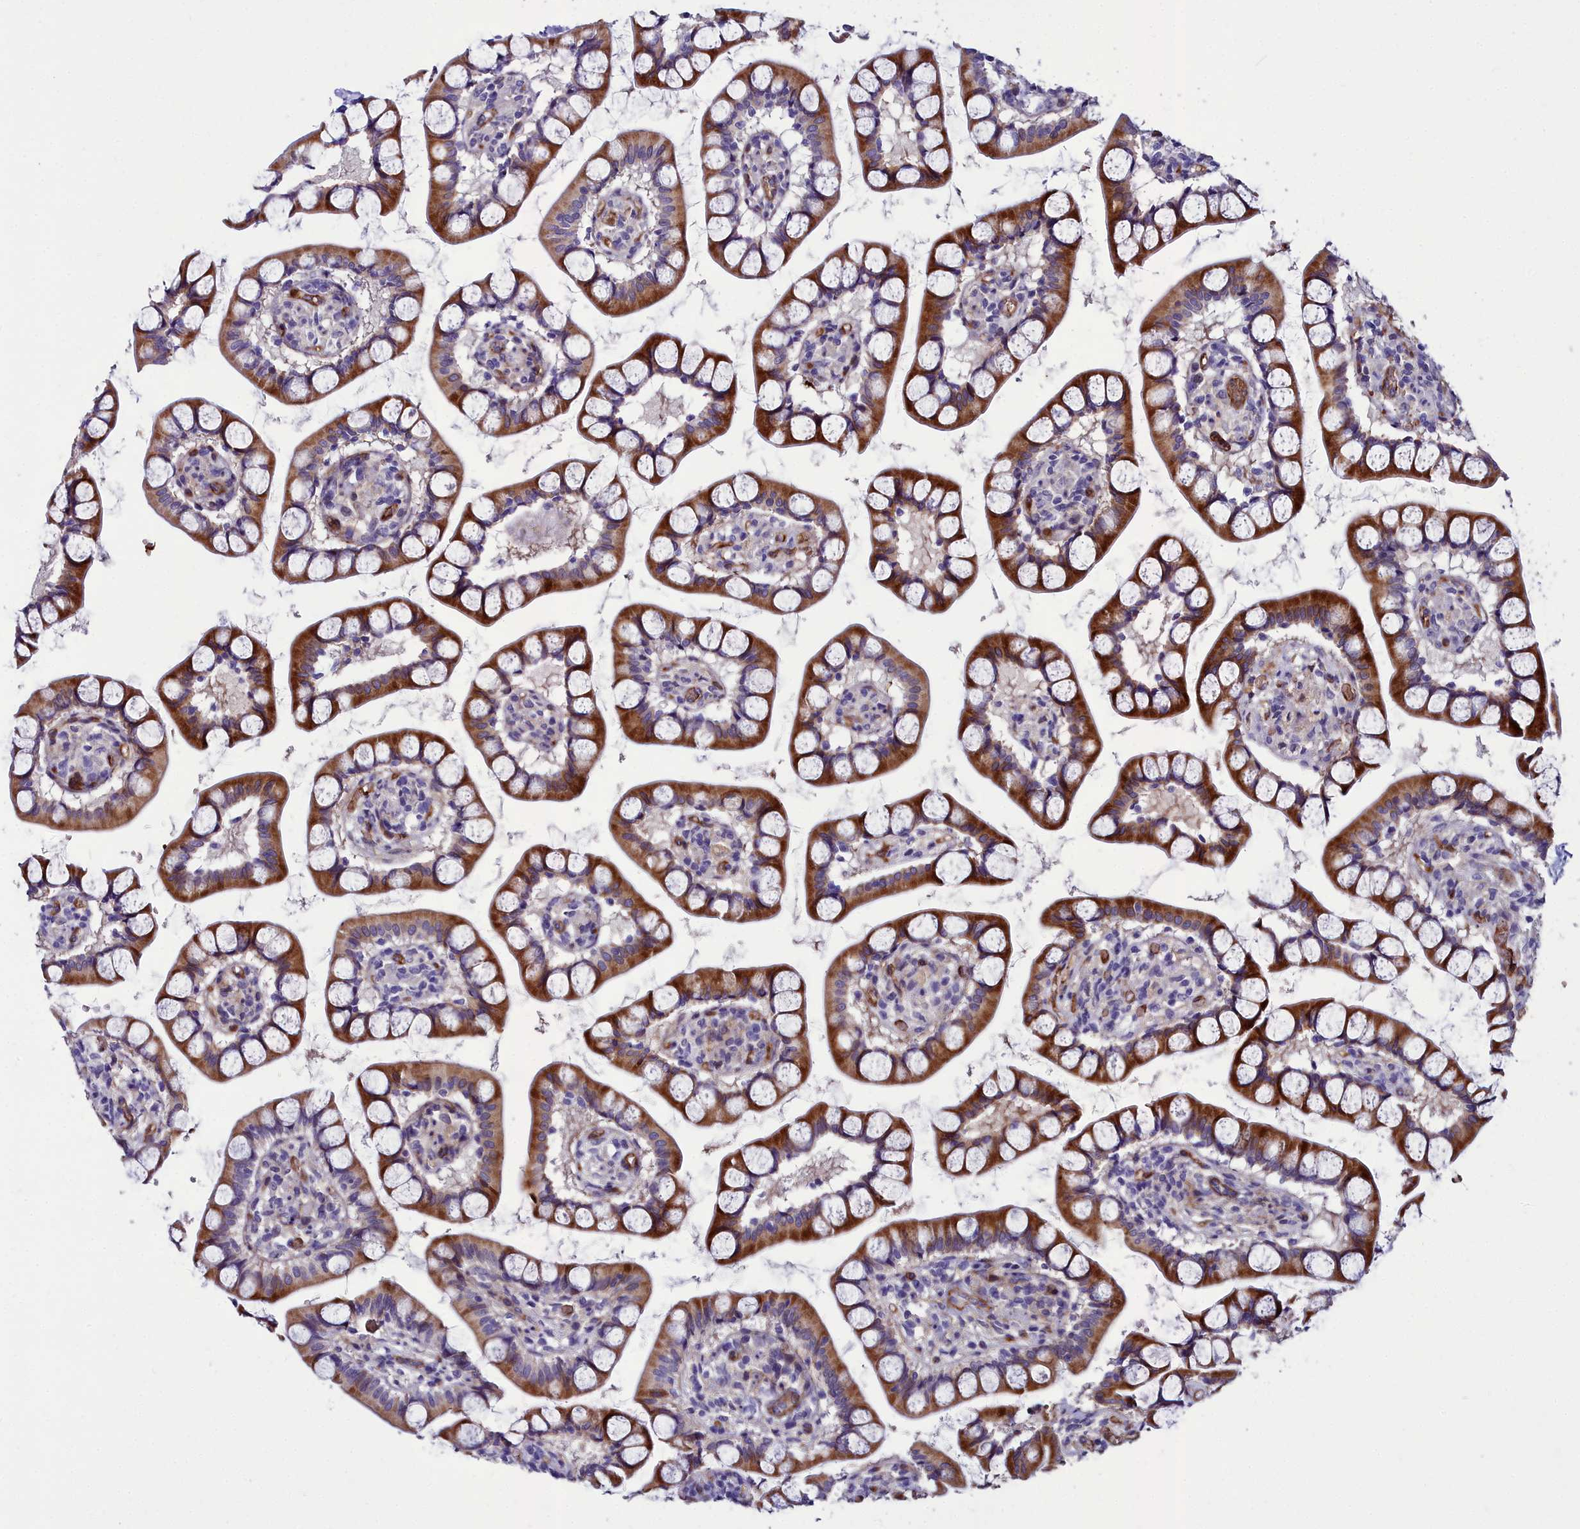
{"staining": {"intensity": "moderate", "quantity": ">75%", "location": "cytoplasmic/membranous"}, "tissue": "small intestine", "cell_type": "Glandular cells", "image_type": "normal", "snomed": [{"axis": "morphology", "description": "Normal tissue, NOS"}, {"axis": "topography", "description": "Small intestine"}], "caption": "Immunohistochemistry (DAB (3,3'-diaminobenzidine)) staining of unremarkable small intestine shows moderate cytoplasmic/membranous protein staining in approximately >75% of glandular cells. (brown staining indicates protein expression, while blue staining denotes nuclei).", "gene": "CYP4F11", "patient": {"sex": "male", "age": 52}}